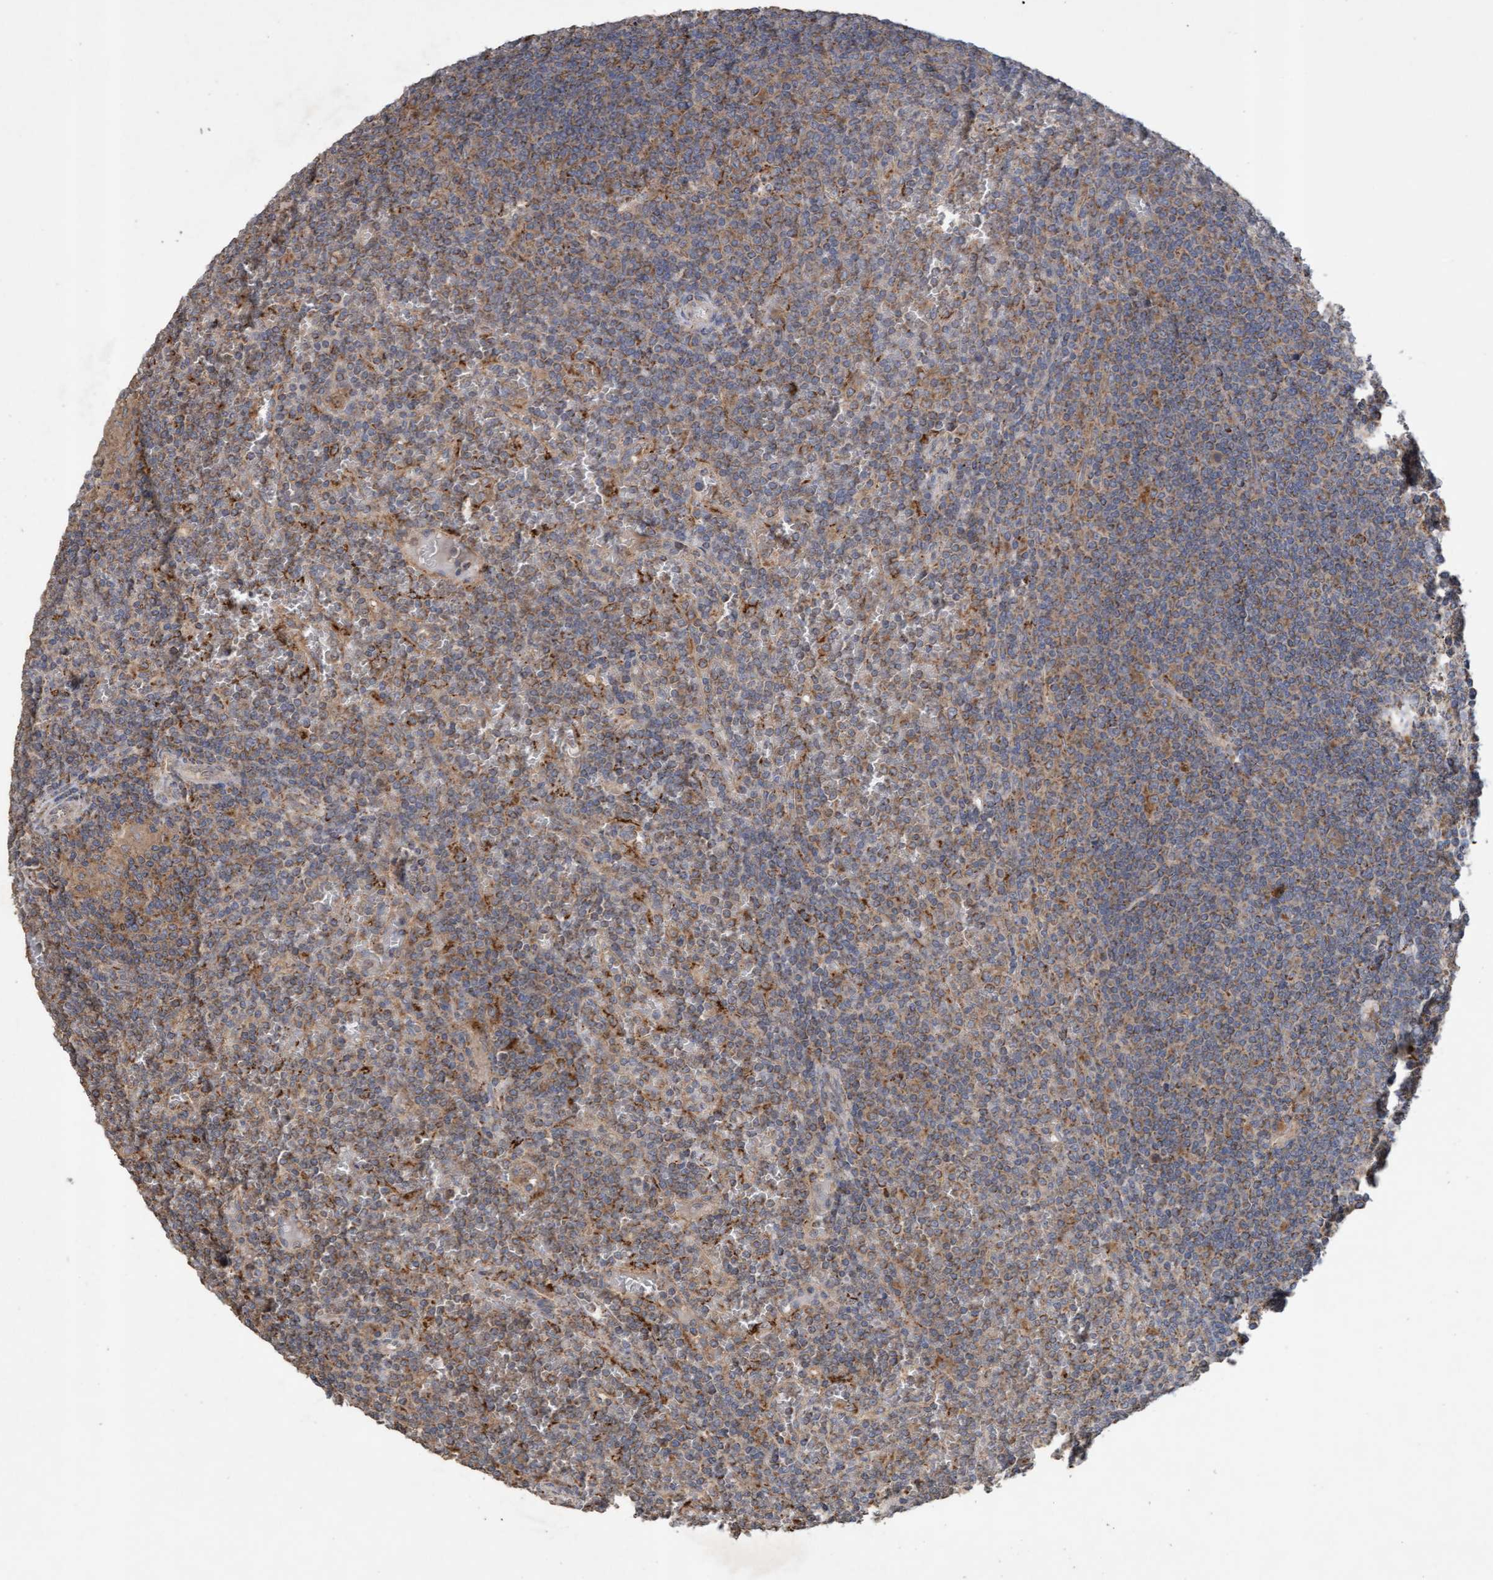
{"staining": {"intensity": "moderate", "quantity": "<25%", "location": "cytoplasmic/membranous"}, "tissue": "lymphoma", "cell_type": "Tumor cells", "image_type": "cancer", "snomed": [{"axis": "morphology", "description": "Malignant lymphoma, non-Hodgkin's type, Low grade"}, {"axis": "topography", "description": "Spleen"}], "caption": "Protein staining shows moderate cytoplasmic/membranous staining in about <25% of tumor cells in lymphoma.", "gene": "ATPAF2", "patient": {"sex": "female", "age": 19}}